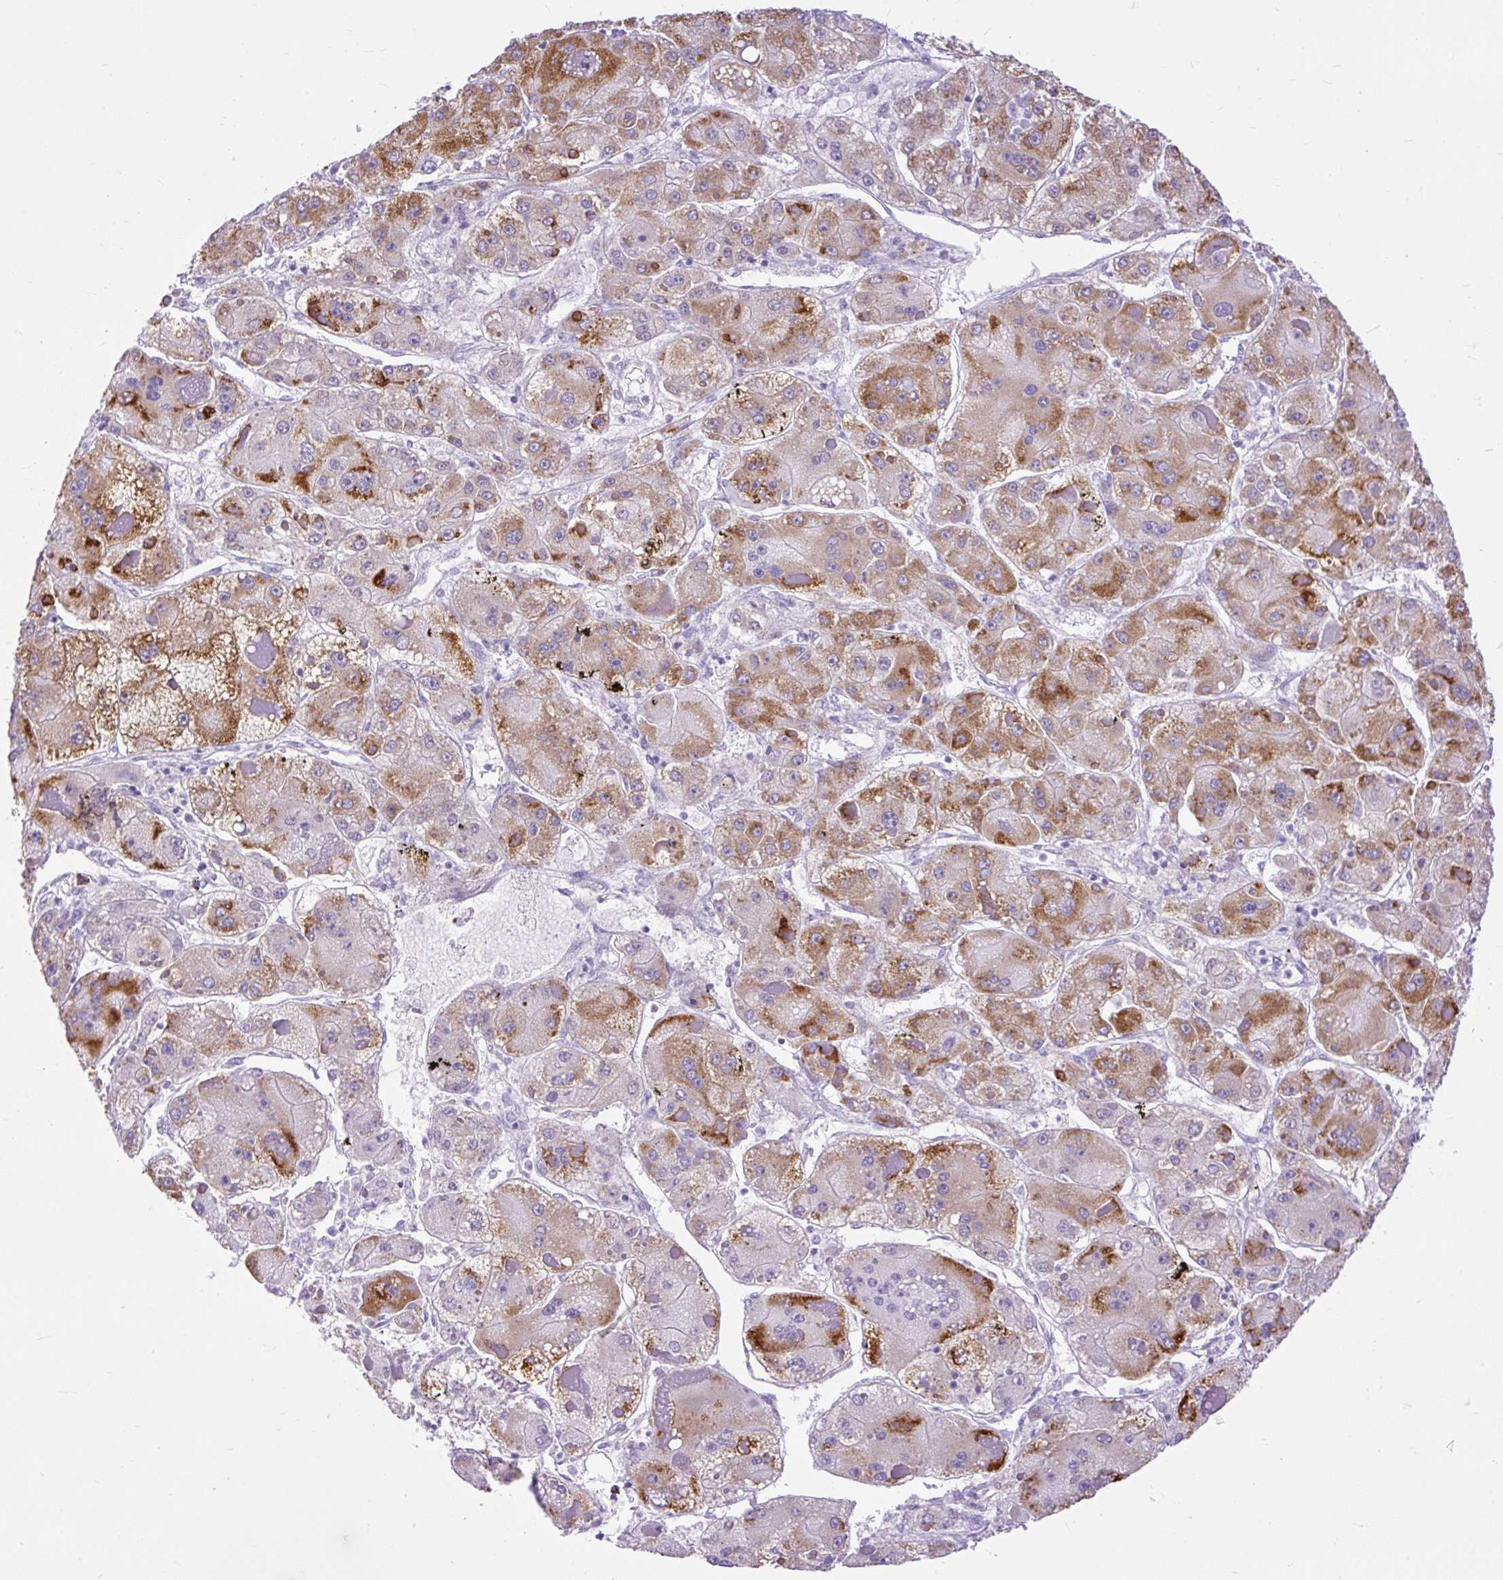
{"staining": {"intensity": "moderate", "quantity": "25%-75%", "location": "cytoplasmic/membranous"}, "tissue": "liver cancer", "cell_type": "Tumor cells", "image_type": "cancer", "snomed": [{"axis": "morphology", "description": "Carcinoma, Hepatocellular, NOS"}, {"axis": "topography", "description": "Liver"}], "caption": "Liver cancer (hepatocellular carcinoma) stained for a protein (brown) shows moderate cytoplasmic/membranous positive staining in approximately 25%-75% of tumor cells.", "gene": "ZNF256", "patient": {"sex": "female", "age": 73}}